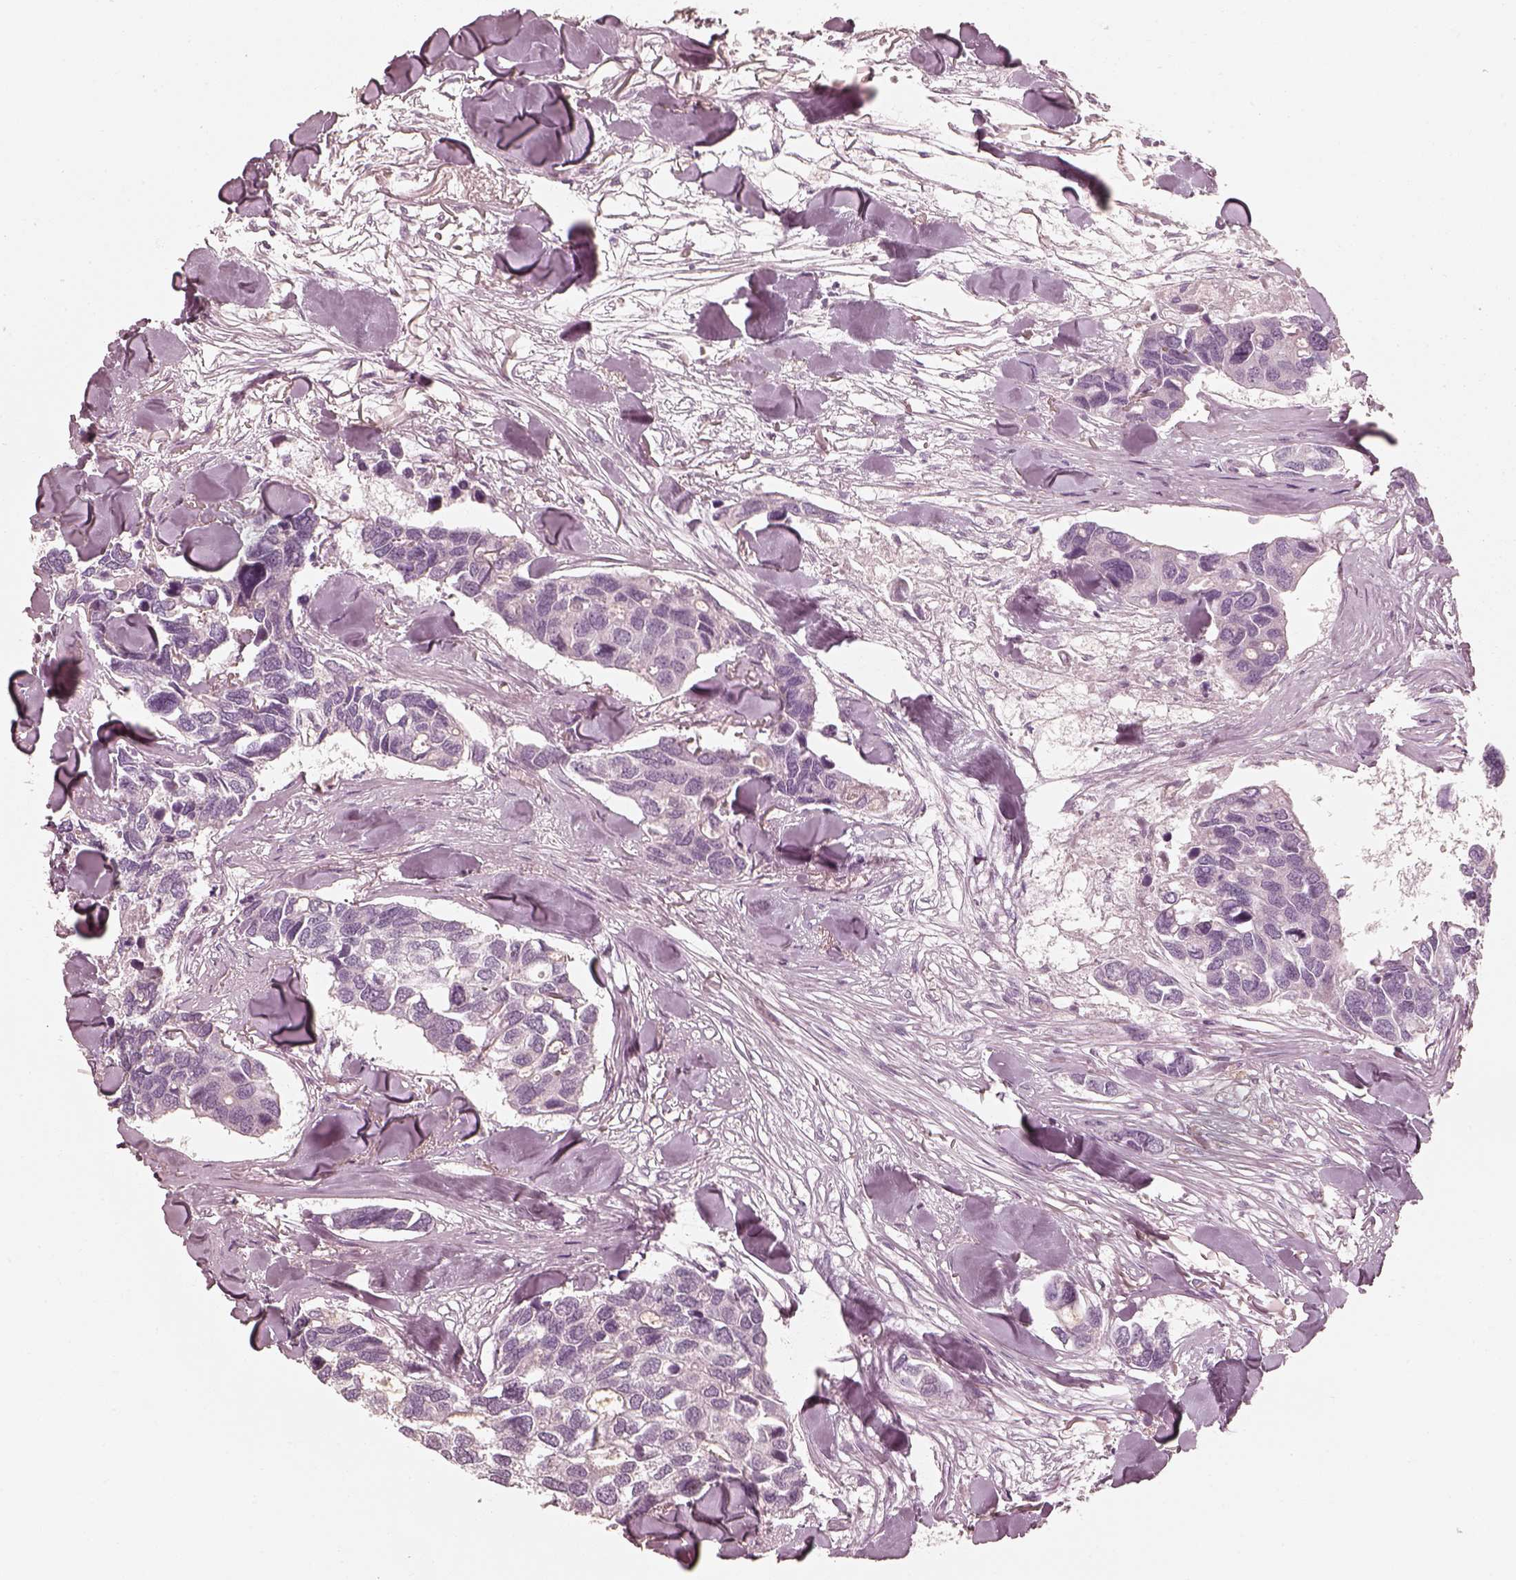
{"staining": {"intensity": "negative", "quantity": "none", "location": "none"}, "tissue": "breast cancer", "cell_type": "Tumor cells", "image_type": "cancer", "snomed": [{"axis": "morphology", "description": "Duct carcinoma"}, {"axis": "topography", "description": "Breast"}], "caption": "Immunohistochemistry of human breast cancer (intraductal carcinoma) exhibits no staining in tumor cells. (DAB immunohistochemistry, high magnification).", "gene": "SPATA24", "patient": {"sex": "female", "age": 83}}